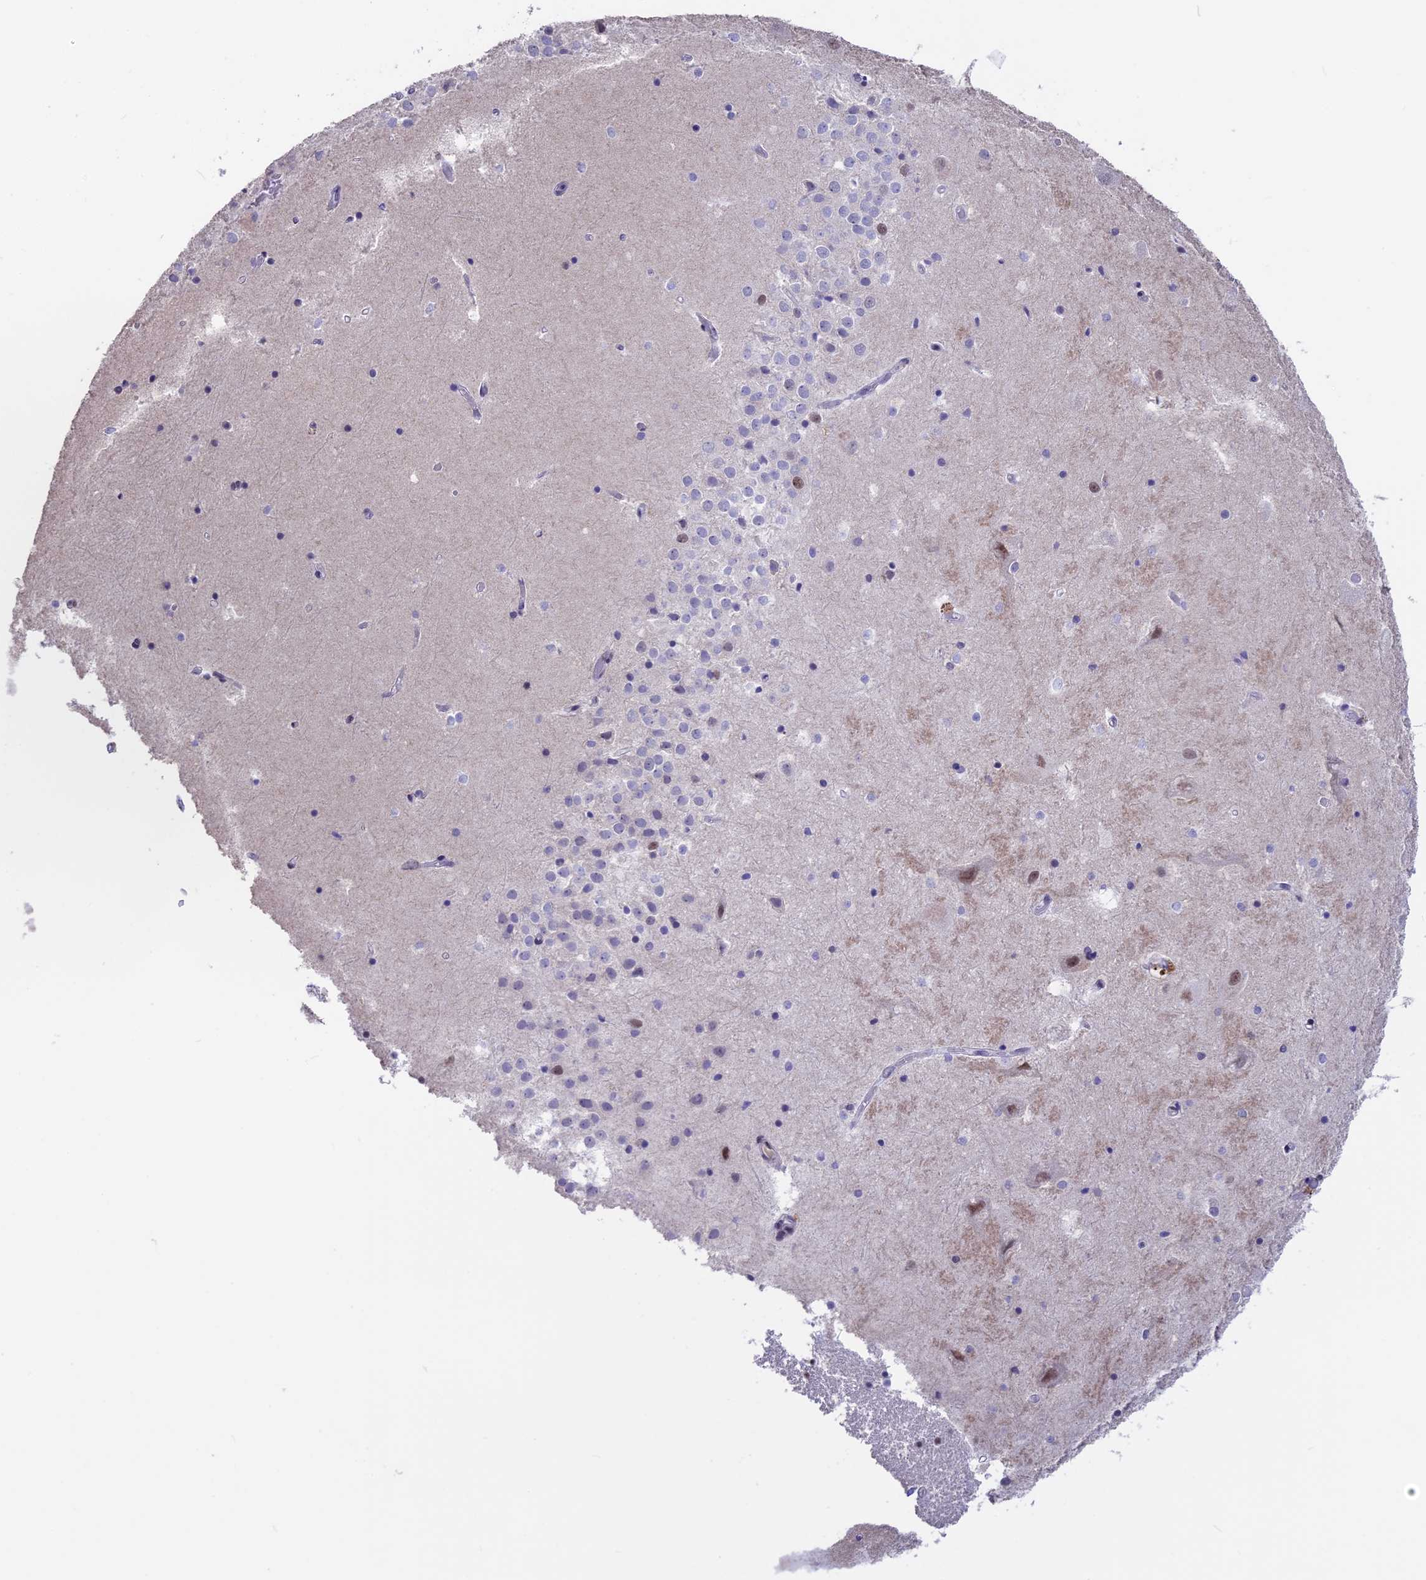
{"staining": {"intensity": "weak", "quantity": "<25%", "location": "nuclear"}, "tissue": "hippocampus", "cell_type": "Glial cells", "image_type": "normal", "snomed": [{"axis": "morphology", "description": "Normal tissue, NOS"}, {"axis": "topography", "description": "Hippocampus"}], "caption": "The micrograph reveals no significant expression in glial cells of hippocampus. (DAB IHC, high magnification).", "gene": "SETD2", "patient": {"sex": "female", "age": 52}}